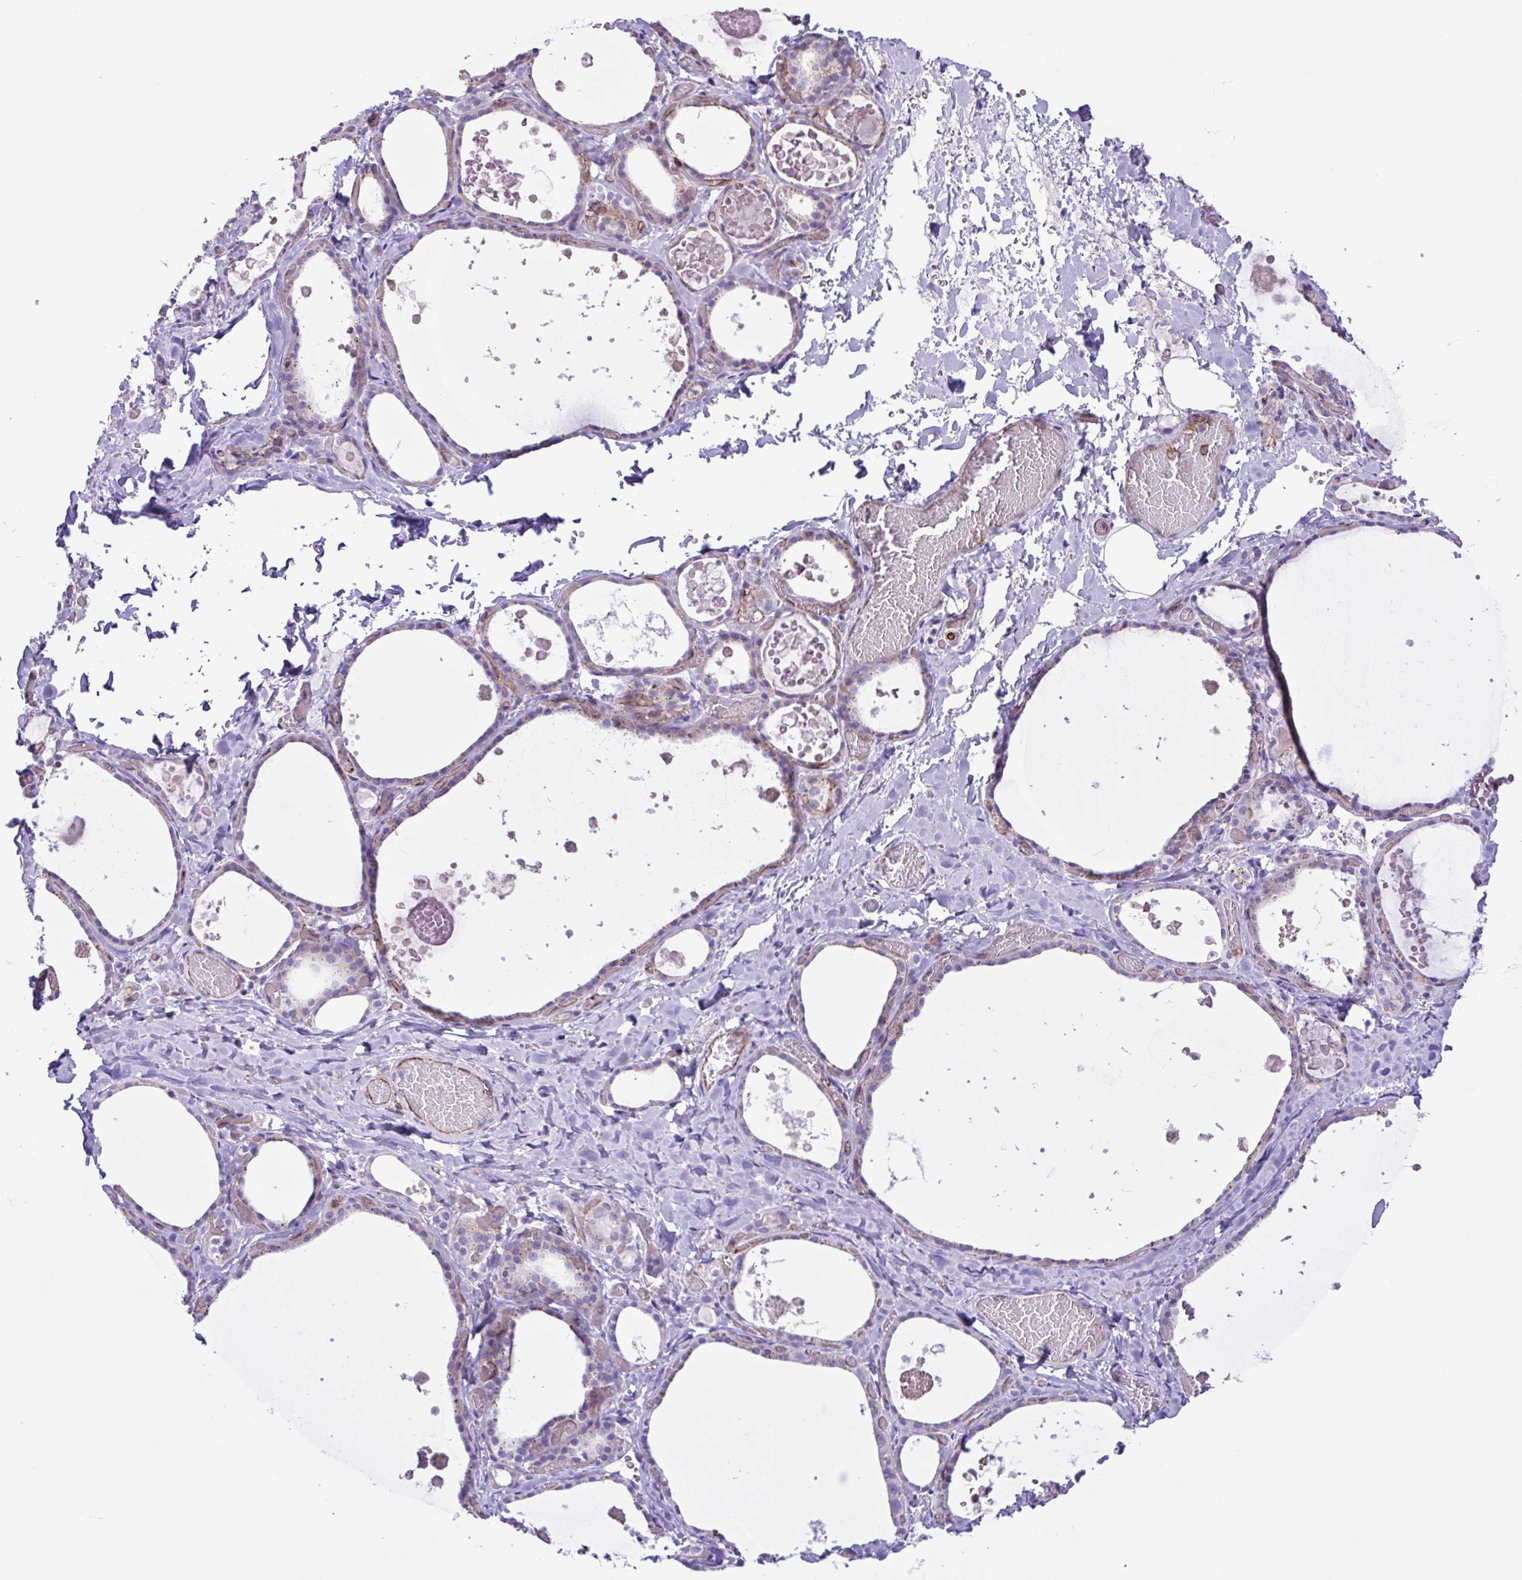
{"staining": {"intensity": "weak", "quantity": "<25%", "location": "cytoplasmic/membranous"}, "tissue": "thyroid gland", "cell_type": "Glandular cells", "image_type": "normal", "snomed": [{"axis": "morphology", "description": "Normal tissue, NOS"}, {"axis": "topography", "description": "Thyroid gland"}], "caption": "Immunohistochemistry photomicrograph of benign human thyroid gland stained for a protein (brown), which reveals no staining in glandular cells.", "gene": "FLT1", "patient": {"sex": "female", "age": 56}}